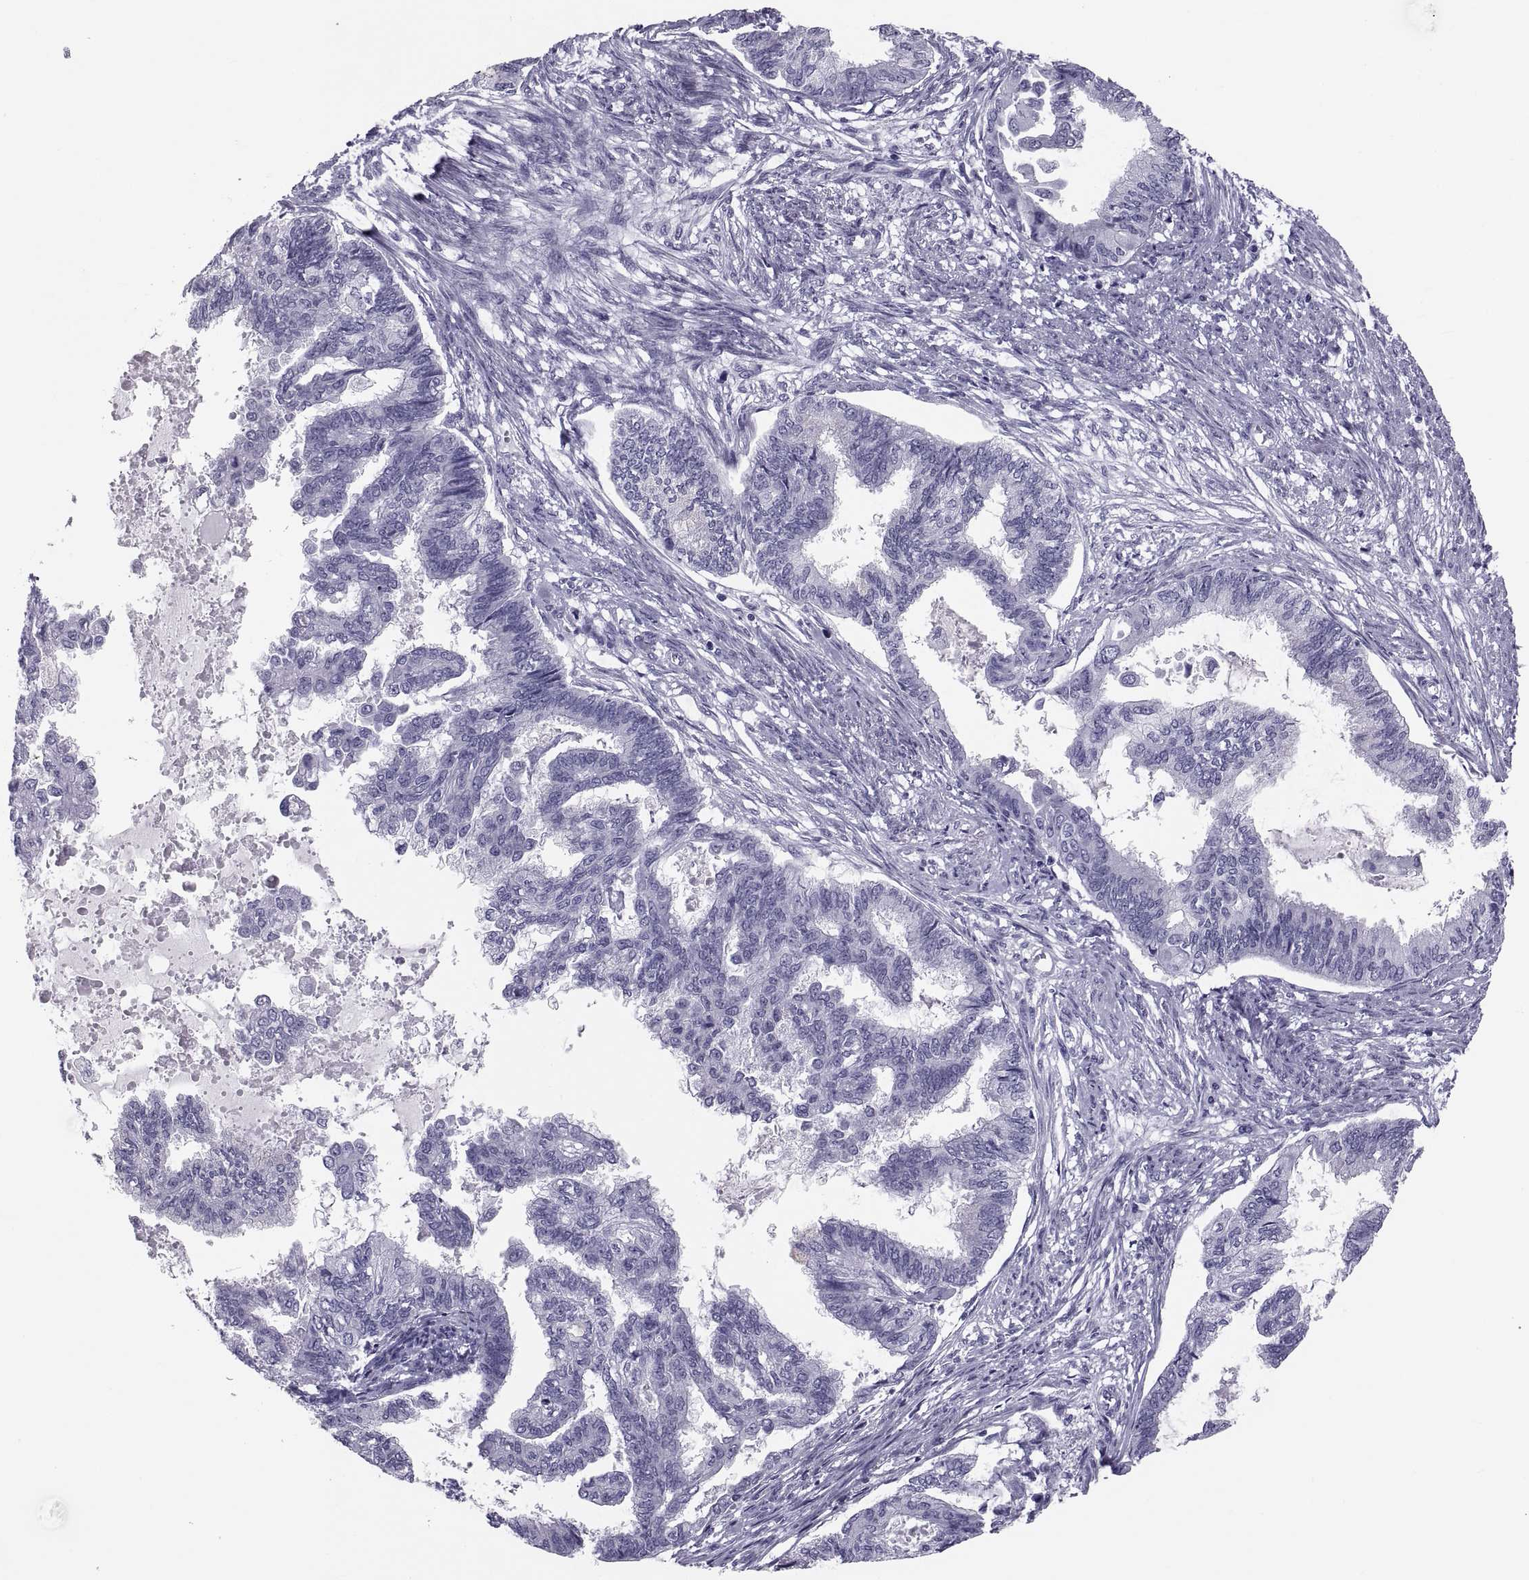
{"staining": {"intensity": "negative", "quantity": "none", "location": "none"}, "tissue": "endometrial cancer", "cell_type": "Tumor cells", "image_type": "cancer", "snomed": [{"axis": "morphology", "description": "Adenocarcinoma, NOS"}, {"axis": "topography", "description": "Endometrium"}], "caption": "Tumor cells are negative for brown protein staining in endometrial cancer.", "gene": "CRISP1", "patient": {"sex": "female", "age": 86}}